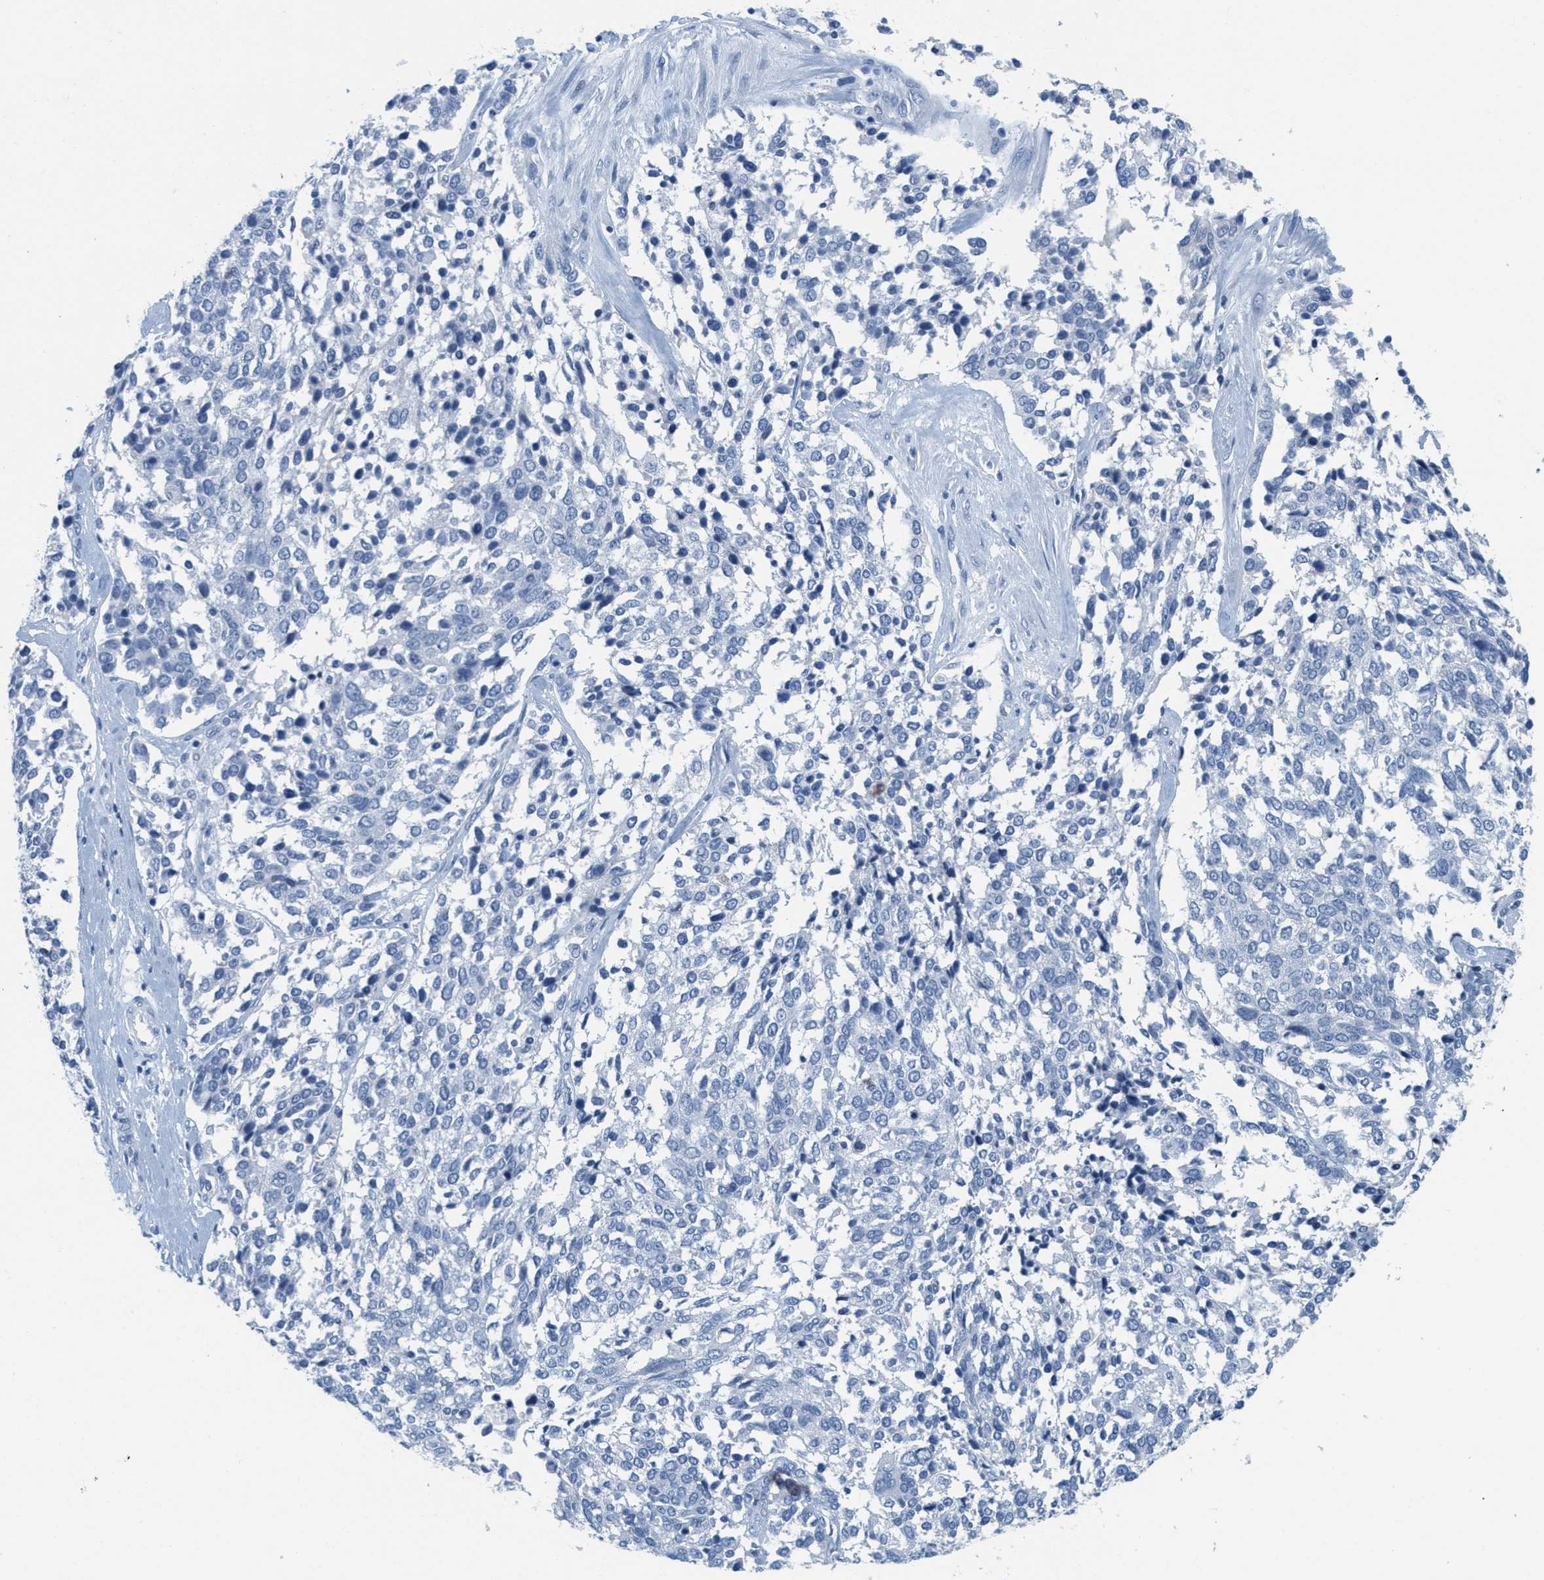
{"staining": {"intensity": "negative", "quantity": "none", "location": "none"}, "tissue": "ovarian cancer", "cell_type": "Tumor cells", "image_type": "cancer", "snomed": [{"axis": "morphology", "description": "Cystadenocarcinoma, serous, NOS"}, {"axis": "topography", "description": "Ovary"}], "caption": "There is no significant positivity in tumor cells of ovarian cancer.", "gene": "GPM6A", "patient": {"sex": "female", "age": 44}}